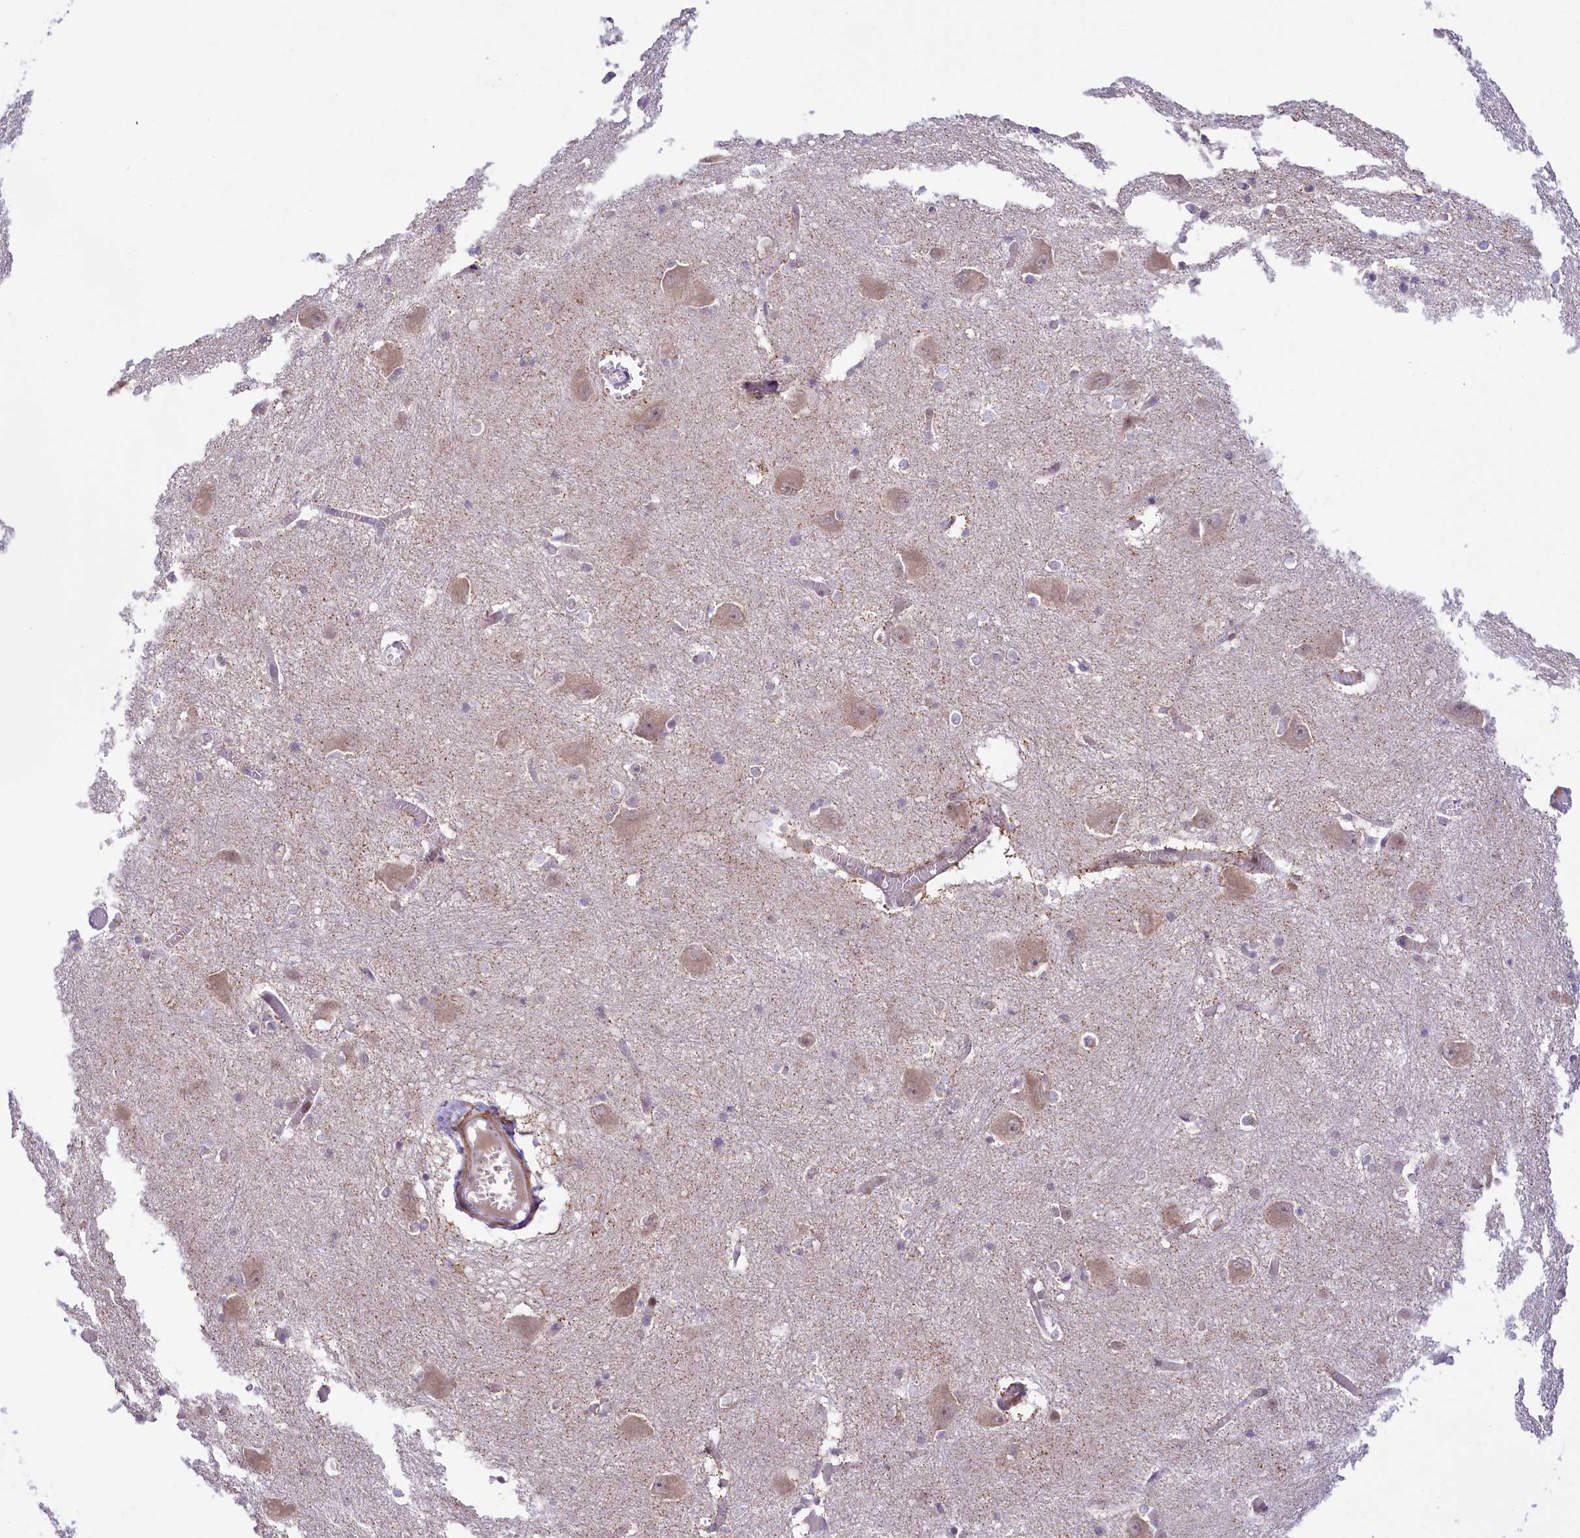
{"staining": {"intensity": "negative", "quantity": "none", "location": "none"}, "tissue": "caudate", "cell_type": "Glial cells", "image_type": "normal", "snomed": [{"axis": "morphology", "description": "Normal tissue, NOS"}, {"axis": "topography", "description": "Lateral ventricle wall"}], "caption": "This image is of normal caudate stained with immunohistochemistry to label a protein in brown with the nuclei are counter-stained blue. There is no staining in glial cells. (Brightfield microscopy of DAB (3,3'-diaminobenzidine) IHC at high magnification).", "gene": "RBBP8", "patient": {"sex": "male", "age": 37}}